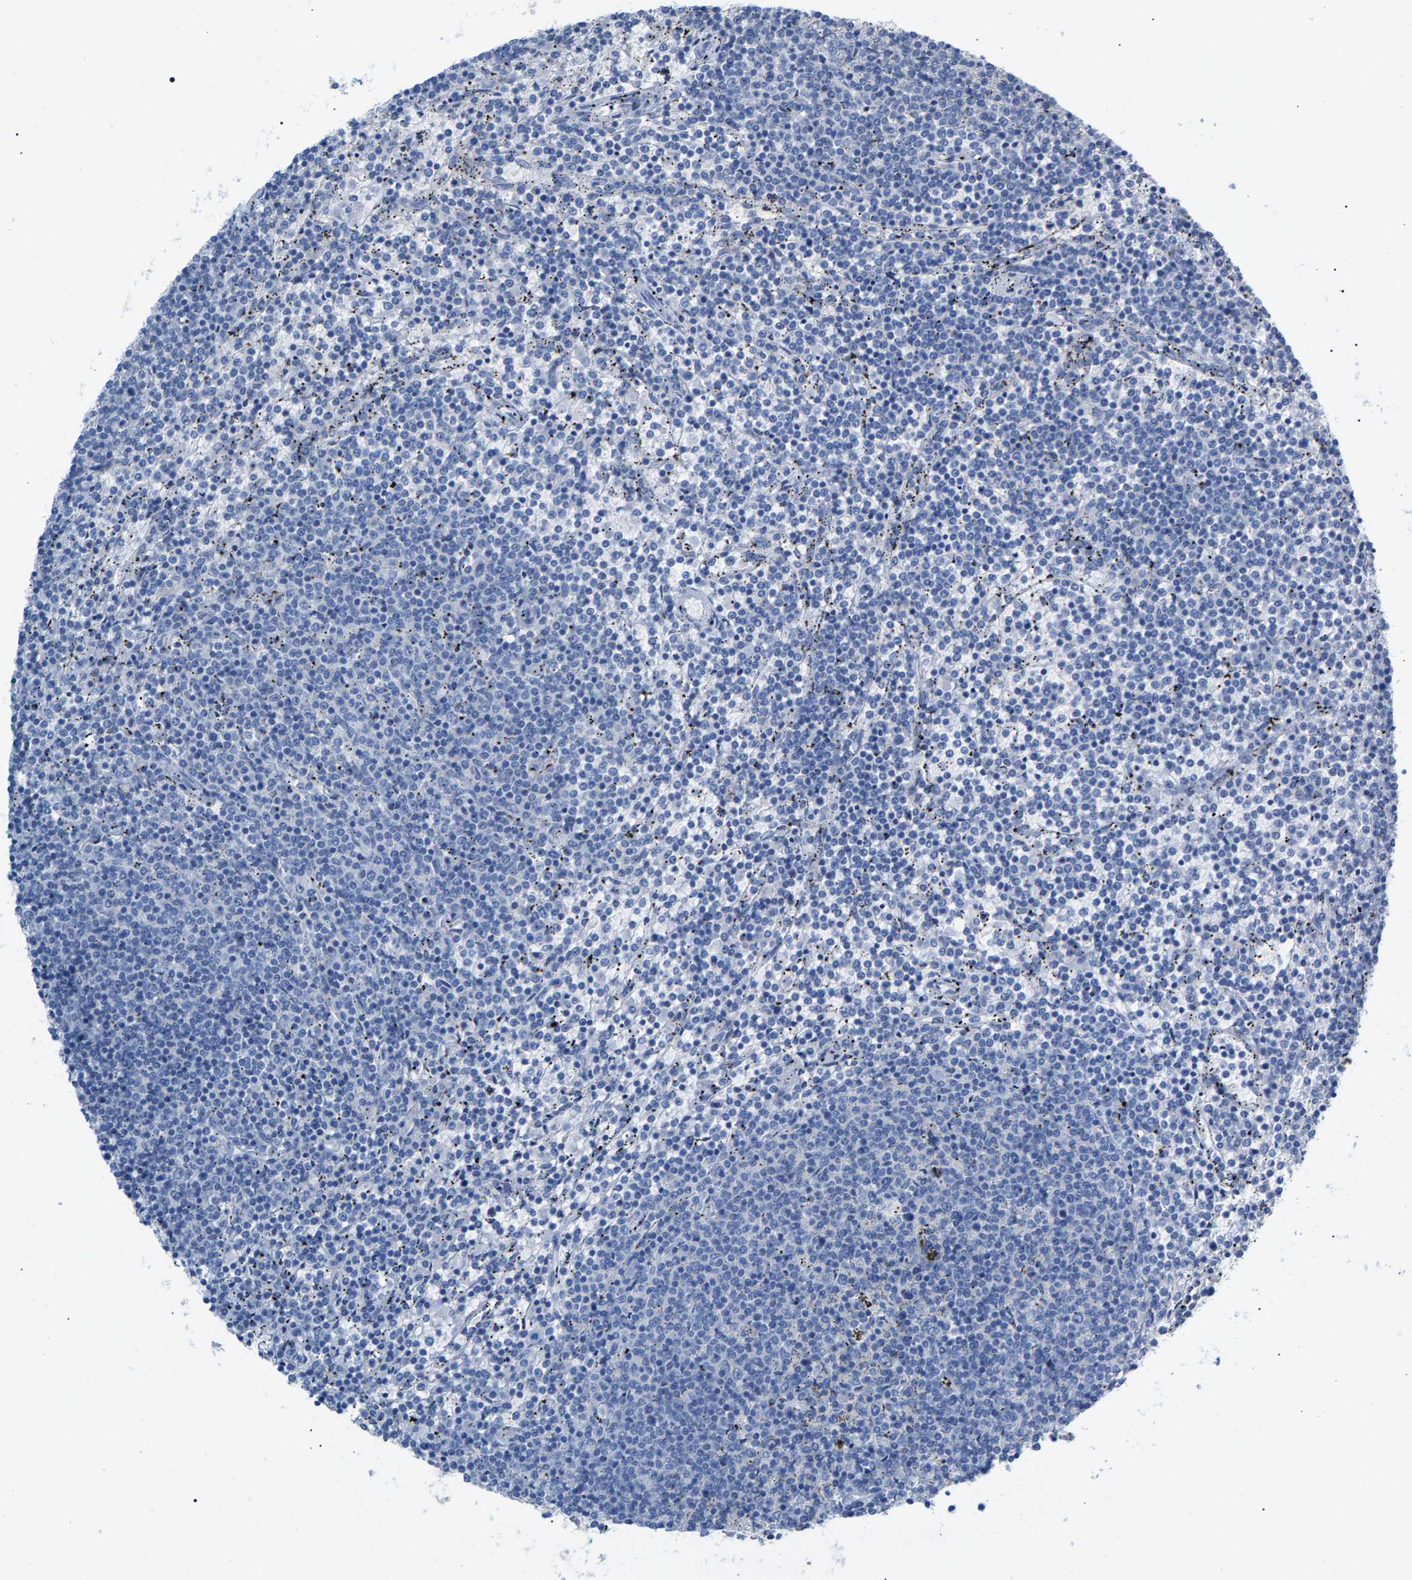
{"staining": {"intensity": "negative", "quantity": "none", "location": "none"}, "tissue": "lymphoma", "cell_type": "Tumor cells", "image_type": "cancer", "snomed": [{"axis": "morphology", "description": "Malignant lymphoma, non-Hodgkin's type, Low grade"}, {"axis": "topography", "description": "Spleen"}], "caption": "Tumor cells are negative for brown protein staining in lymphoma.", "gene": "APOH", "patient": {"sex": "female", "age": 50}}